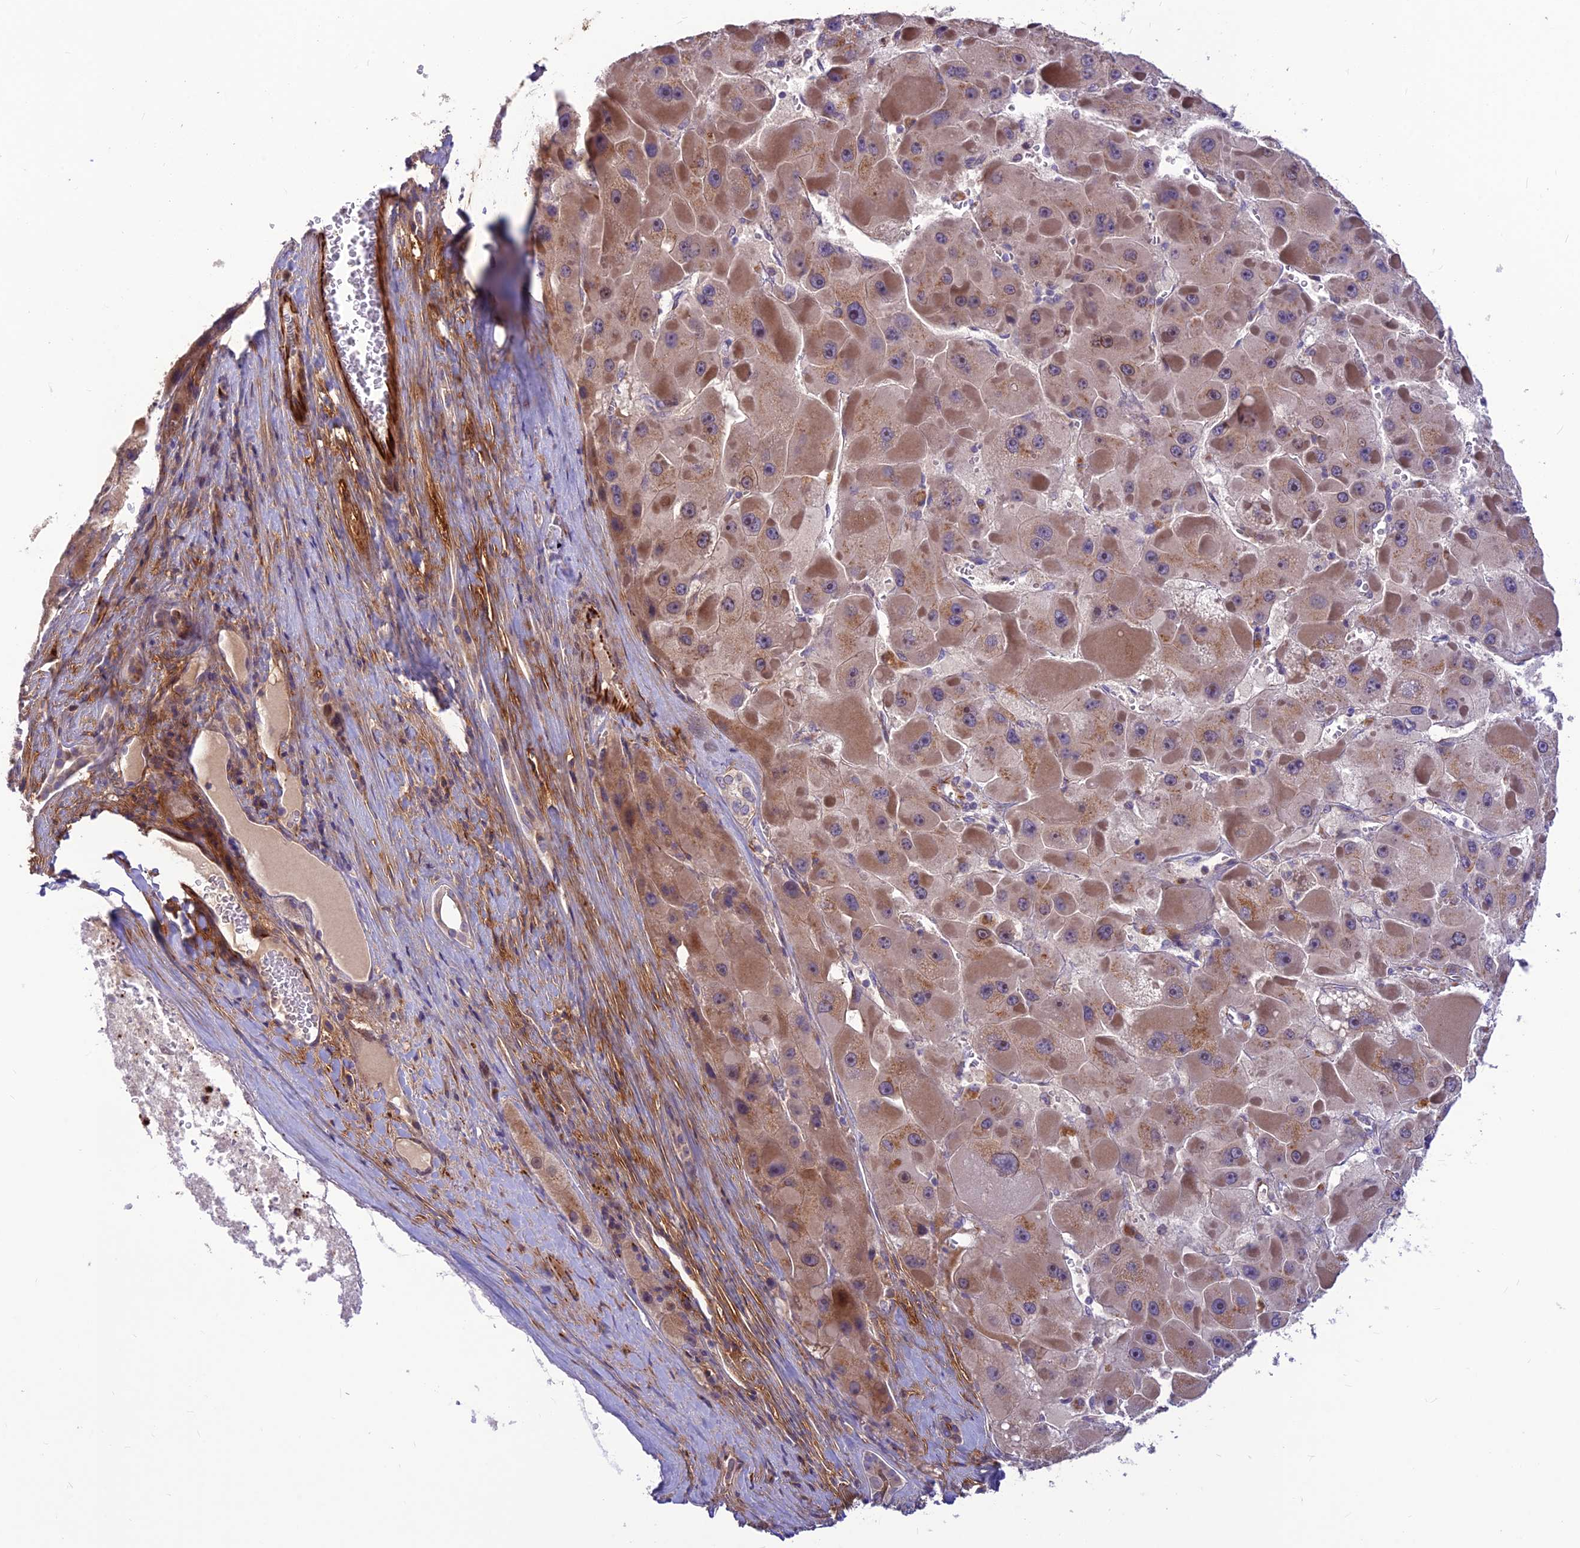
{"staining": {"intensity": "moderate", "quantity": "25%-75%", "location": "cytoplasmic/membranous"}, "tissue": "liver cancer", "cell_type": "Tumor cells", "image_type": "cancer", "snomed": [{"axis": "morphology", "description": "Carcinoma, Hepatocellular, NOS"}, {"axis": "topography", "description": "Liver"}], "caption": "This is a histology image of immunohistochemistry staining of liver cancer (hepatocellular carcinoma), which shows moderate staining in the cytoplasmic/membranous of tumor cells.", "gene": "ST8SIA5", "patient": {"sex": "female", "age": 73}}